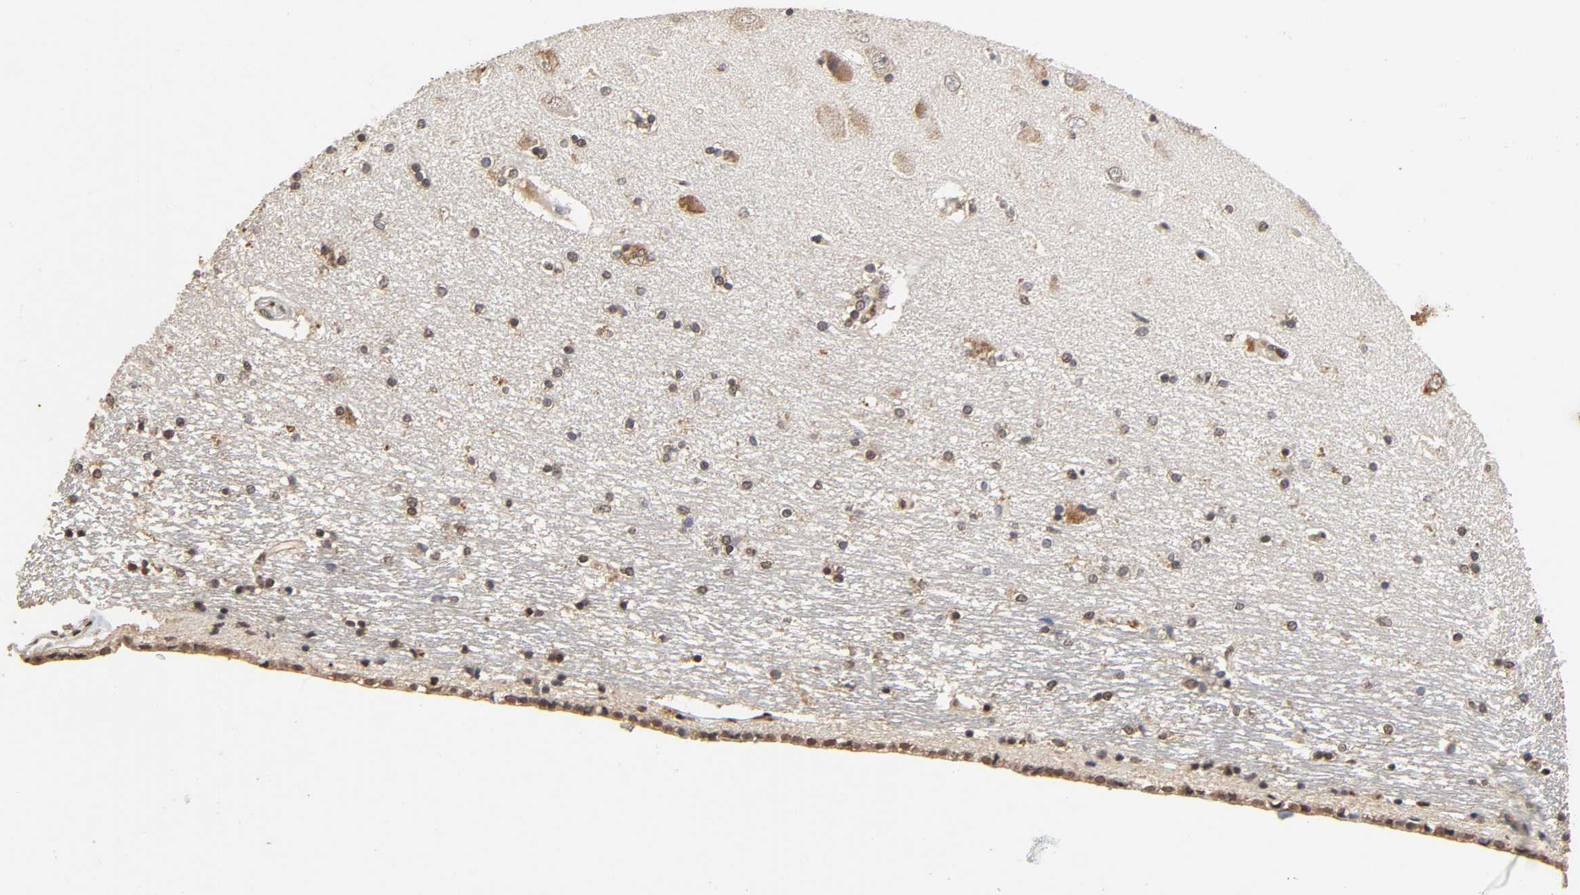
{"staining": {"intensity": "moderate", "quantity": ">75%", "location": "cytoplasmic/membranous,nuclear"}, "tissue": "hippocampus", "cell_type": "Glial cells", "image_type": "normal", "snomed": [{"axis": "morphology", "description": "Normal tissue, NOS"}, {"axis": "topography", "description": "Hippocampus"}], "caption": "This is an image of immunohistochemistry staining of normal hippocampus, which shows moderate staining in the cytoplasmic/membranous,nuclear of glial cells.", "gene": "ZNF384", "patient": {"sex": "female", "age": 54}}